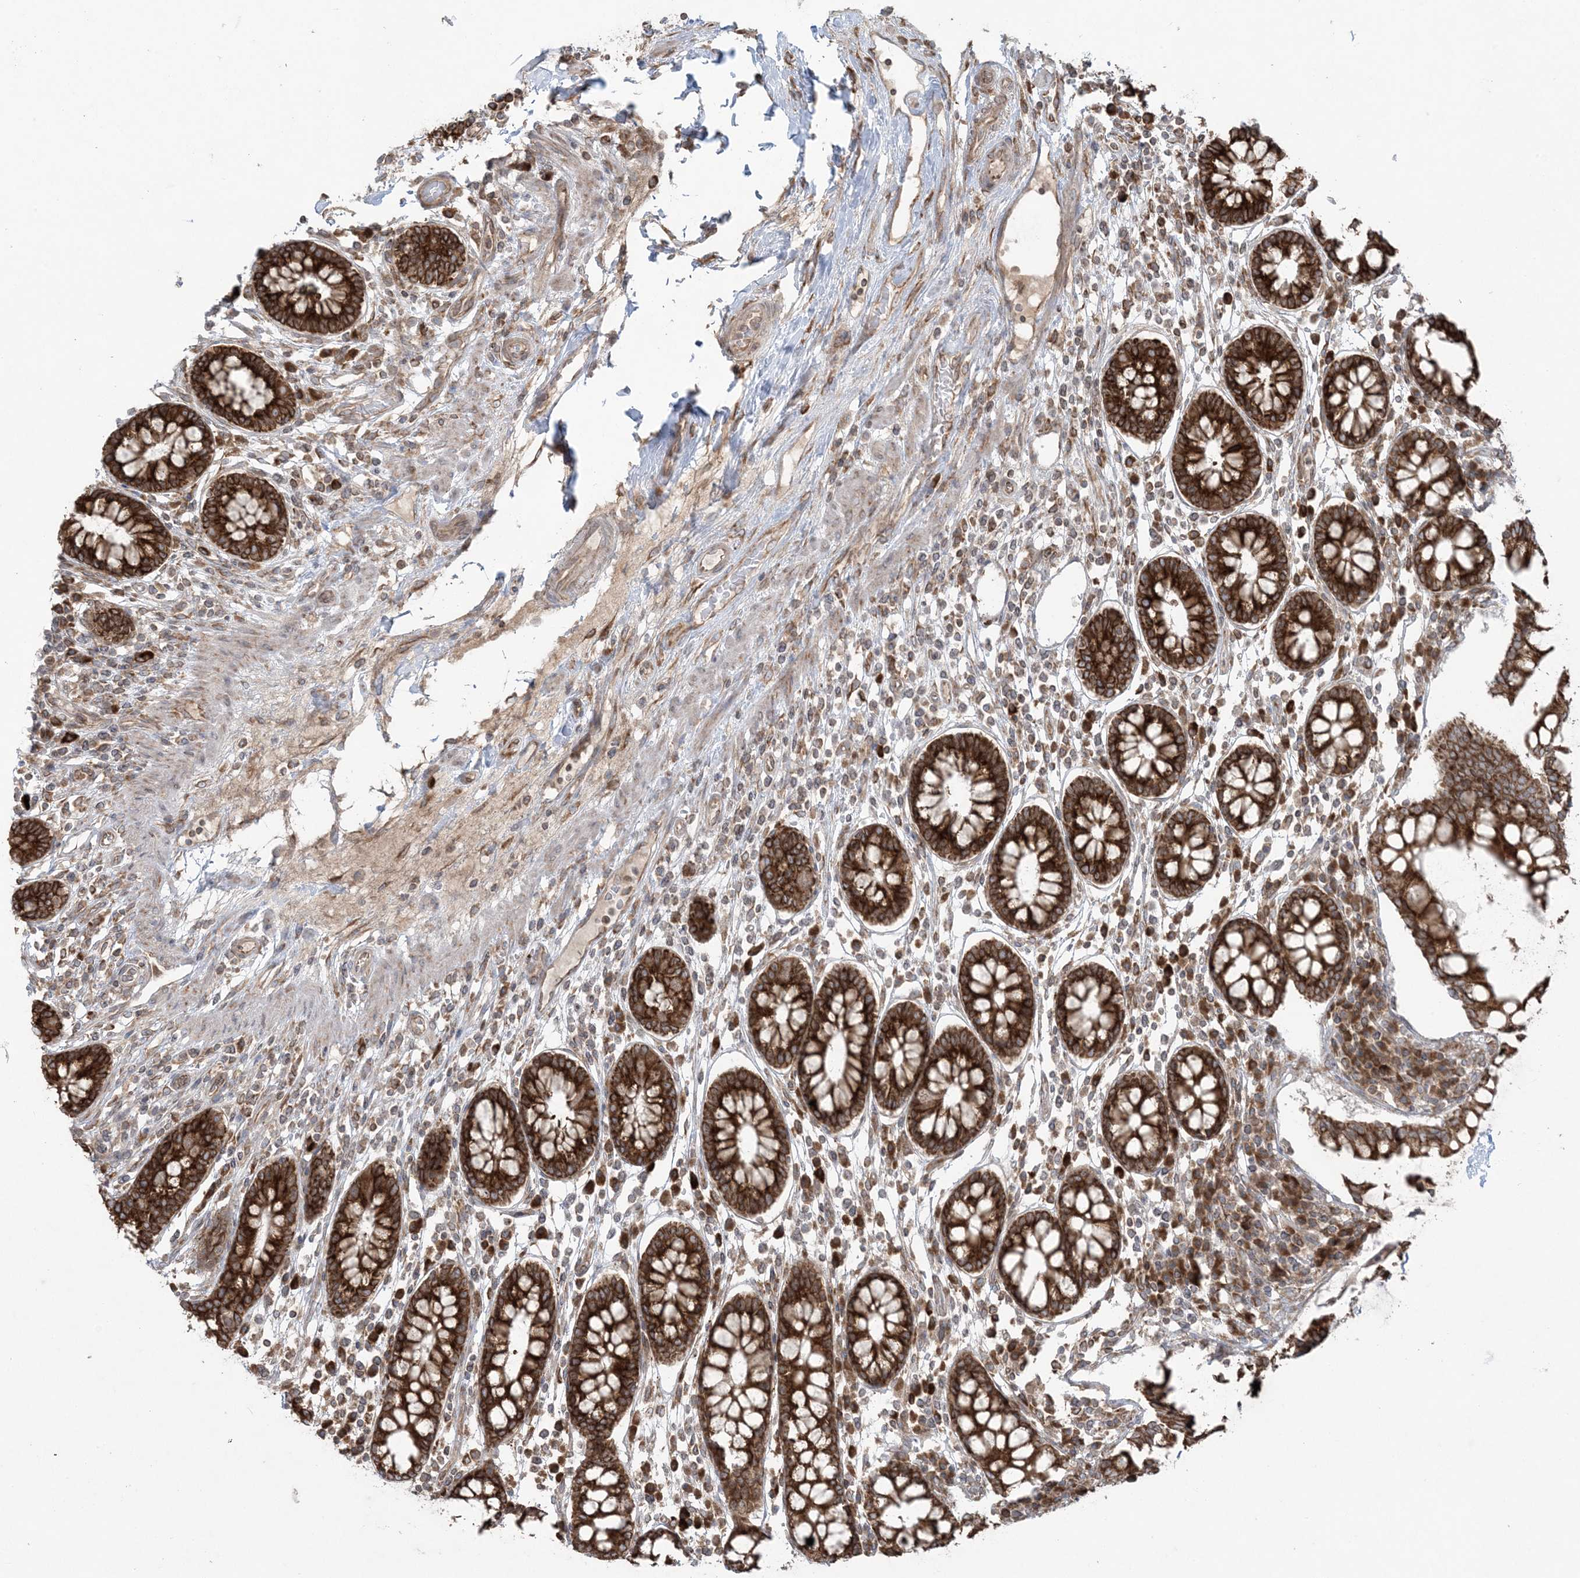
{"staining": {"intensity": "weak", "quantity": ">75%", "location": "cytoplasmic/membranous"}, "tissue": "colon", "cell_type": "Endothelial cells", "image_type": "normal", "snomed": [{"axis": "morphology", "description": "Normal tissue, NOS"}, {"axis": "topography", "description": "Colon"}], "caption": "Protein staining of normal colon shows weak cytoplasmic/membranous positivity in approximately >75% of endothelial cells. The protein is stained brown, and the nuclei are stained in blue (DAB (3,3'-diaminobenzidine) IHC with brightfield microscopy, high magnification).", "gene": "UBXN4", "patient": {"sex": "female", "age": 79}}